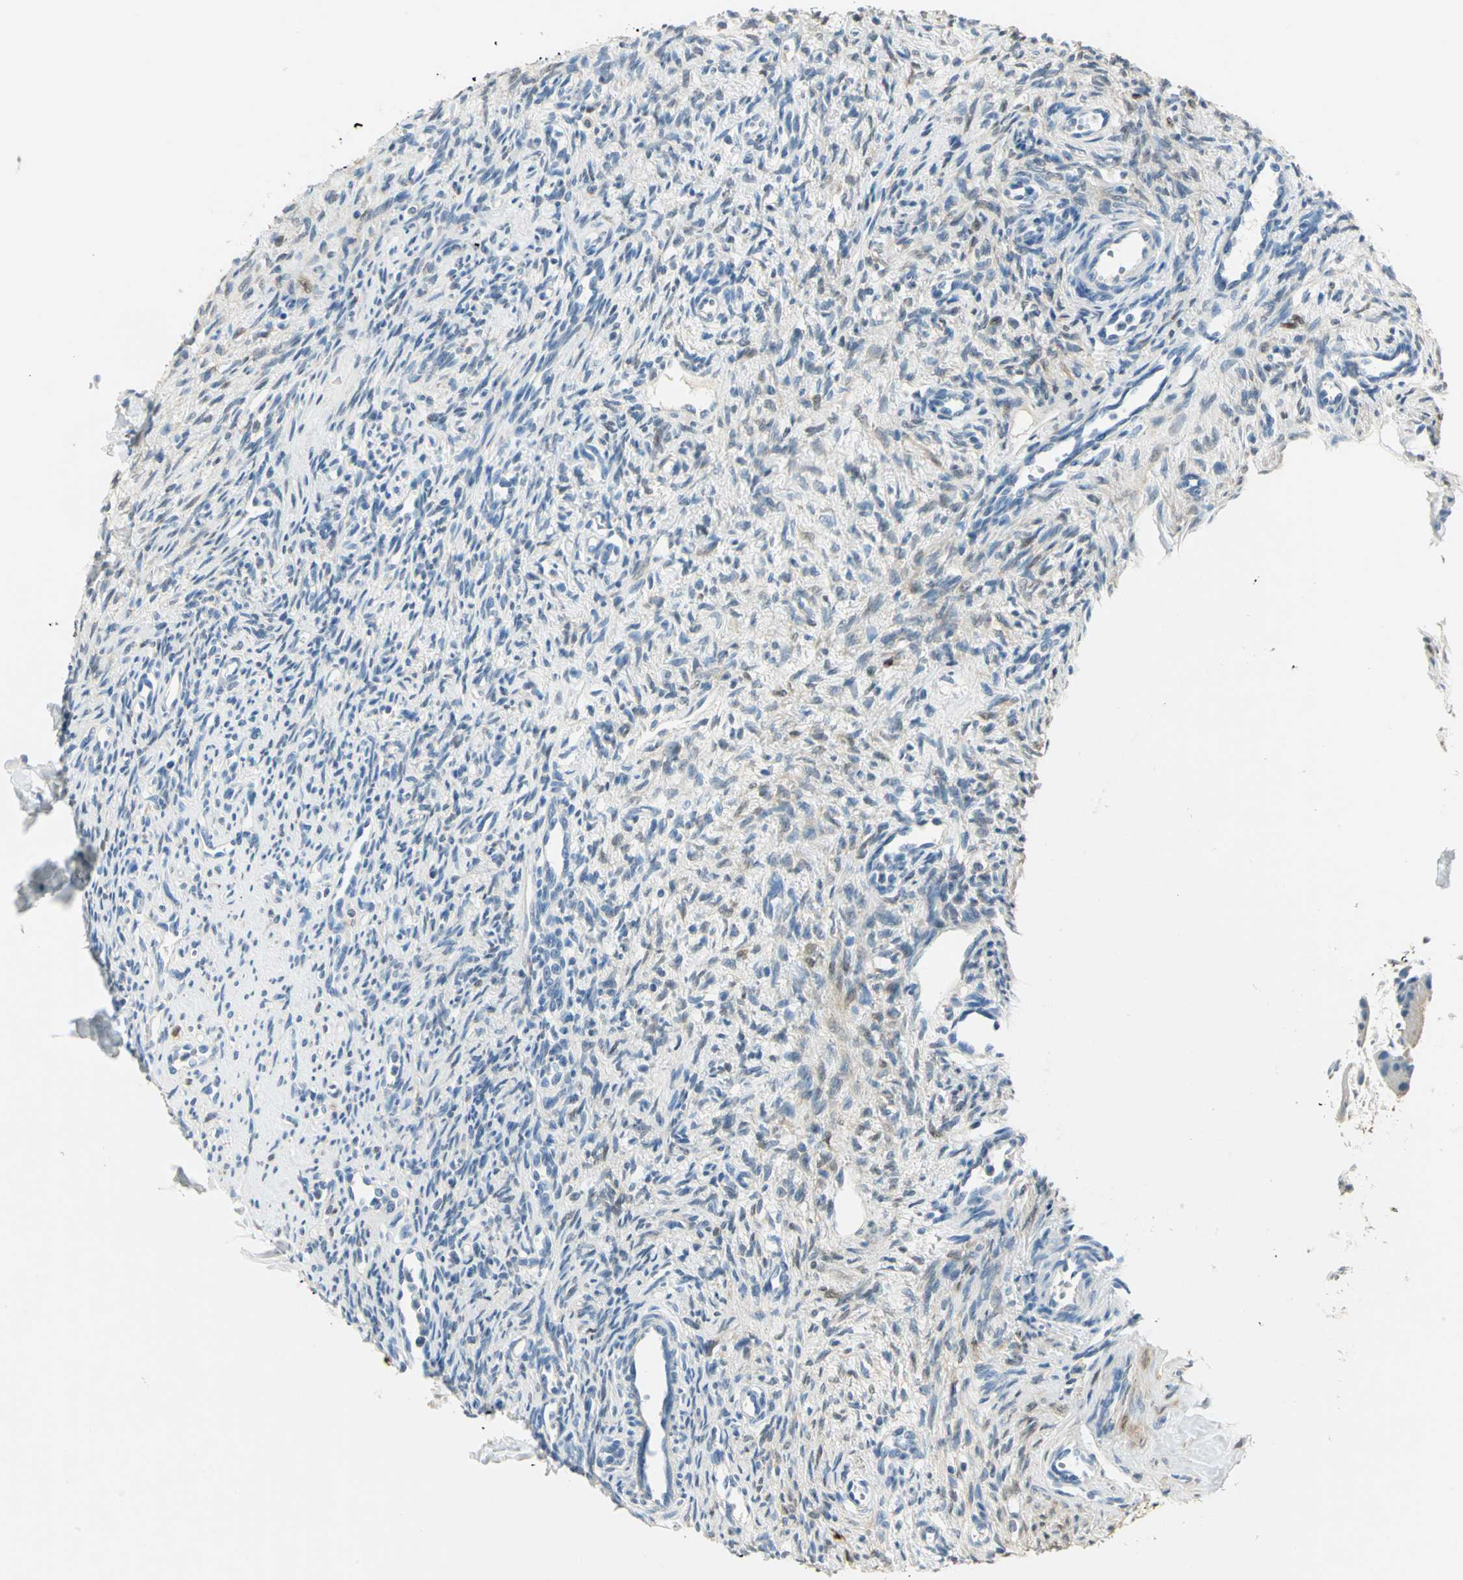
{"staining": {"intensity": "moderate", "quantity": "<25%", "location": "cytoplasmic/membranous,nuclear"}, "tissue": "ovary", "cell_type": "Ovarian stroma cells", "image_type": "normal", "snomed": [{"axis": "morphology", "description": "Normal tissue, NOS"}, {"axis": "topography", "description": "Ovary"}], "caption": "Ovary stained with DAB (3,3'-diaminobenzidine) immunohistochemistry displays low levels of moderate cytoplasmic/membranous,nuclear positivity in about <25% of ovarian stroma cells. (DAB (3,3'-diaminobenzidine) IHC with brightfield microscopy, high magnification).", "gene": "UCHL1", "patient": {"sex": "female", "age": 33}}